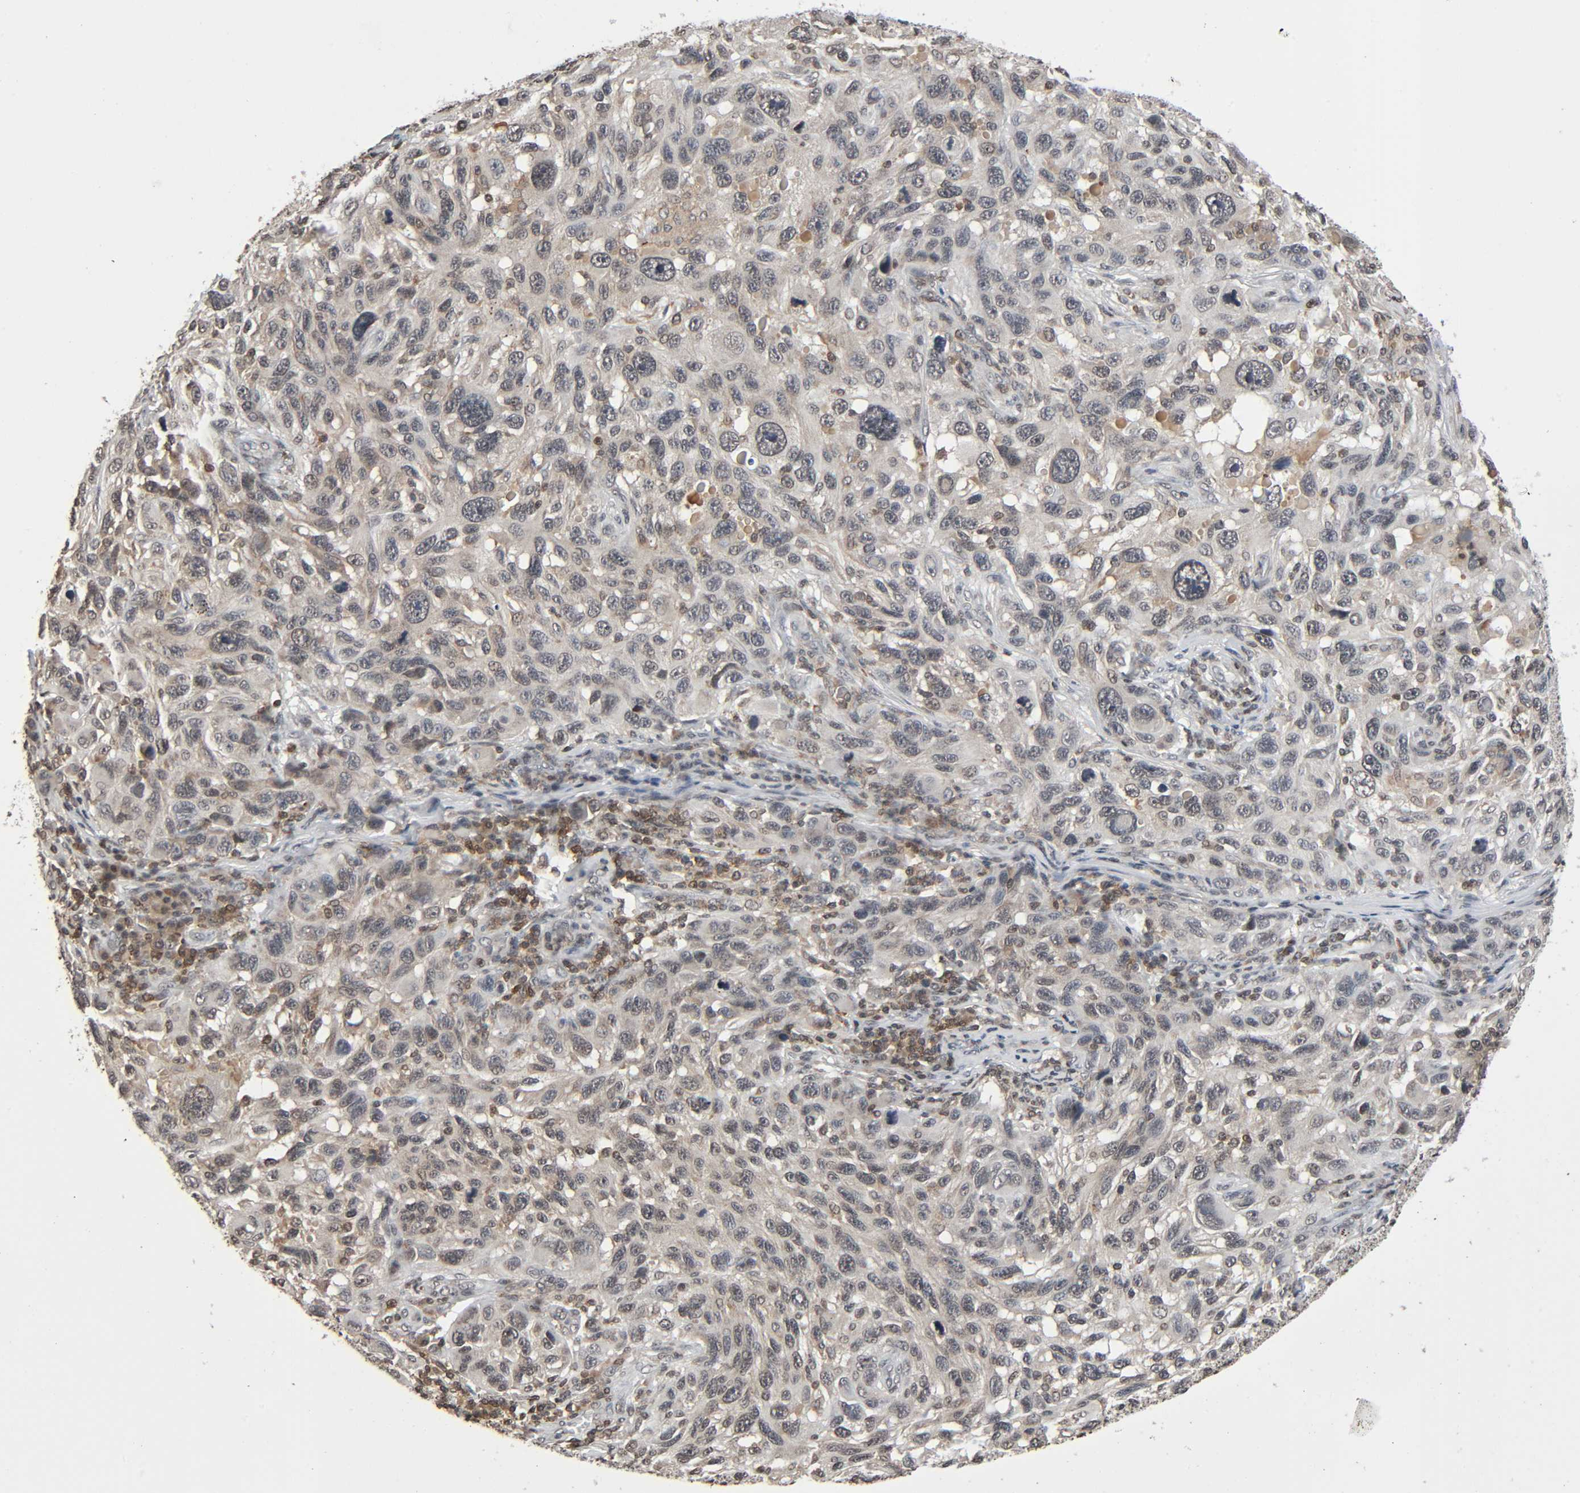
{"staining": {"intensity": "weak", "quantity": "25%-75%", "location": "cytoplasmic/membranous"}, "tissue": "melanoma", "cell_type": "Tumor cells", "image_type": "cancer", "snomed": [{"axis": "morphology", "description": "Malignant melanoma, NOS"}, {"axis": "topography", "description": "Skin"}], "caption": "An image of human melanoma stained for a protein shows weak cytoplasmic/membranous brown staining in tumor cells.", "gene": "STK4", "patient": {"sex": "male", "age": 53}}